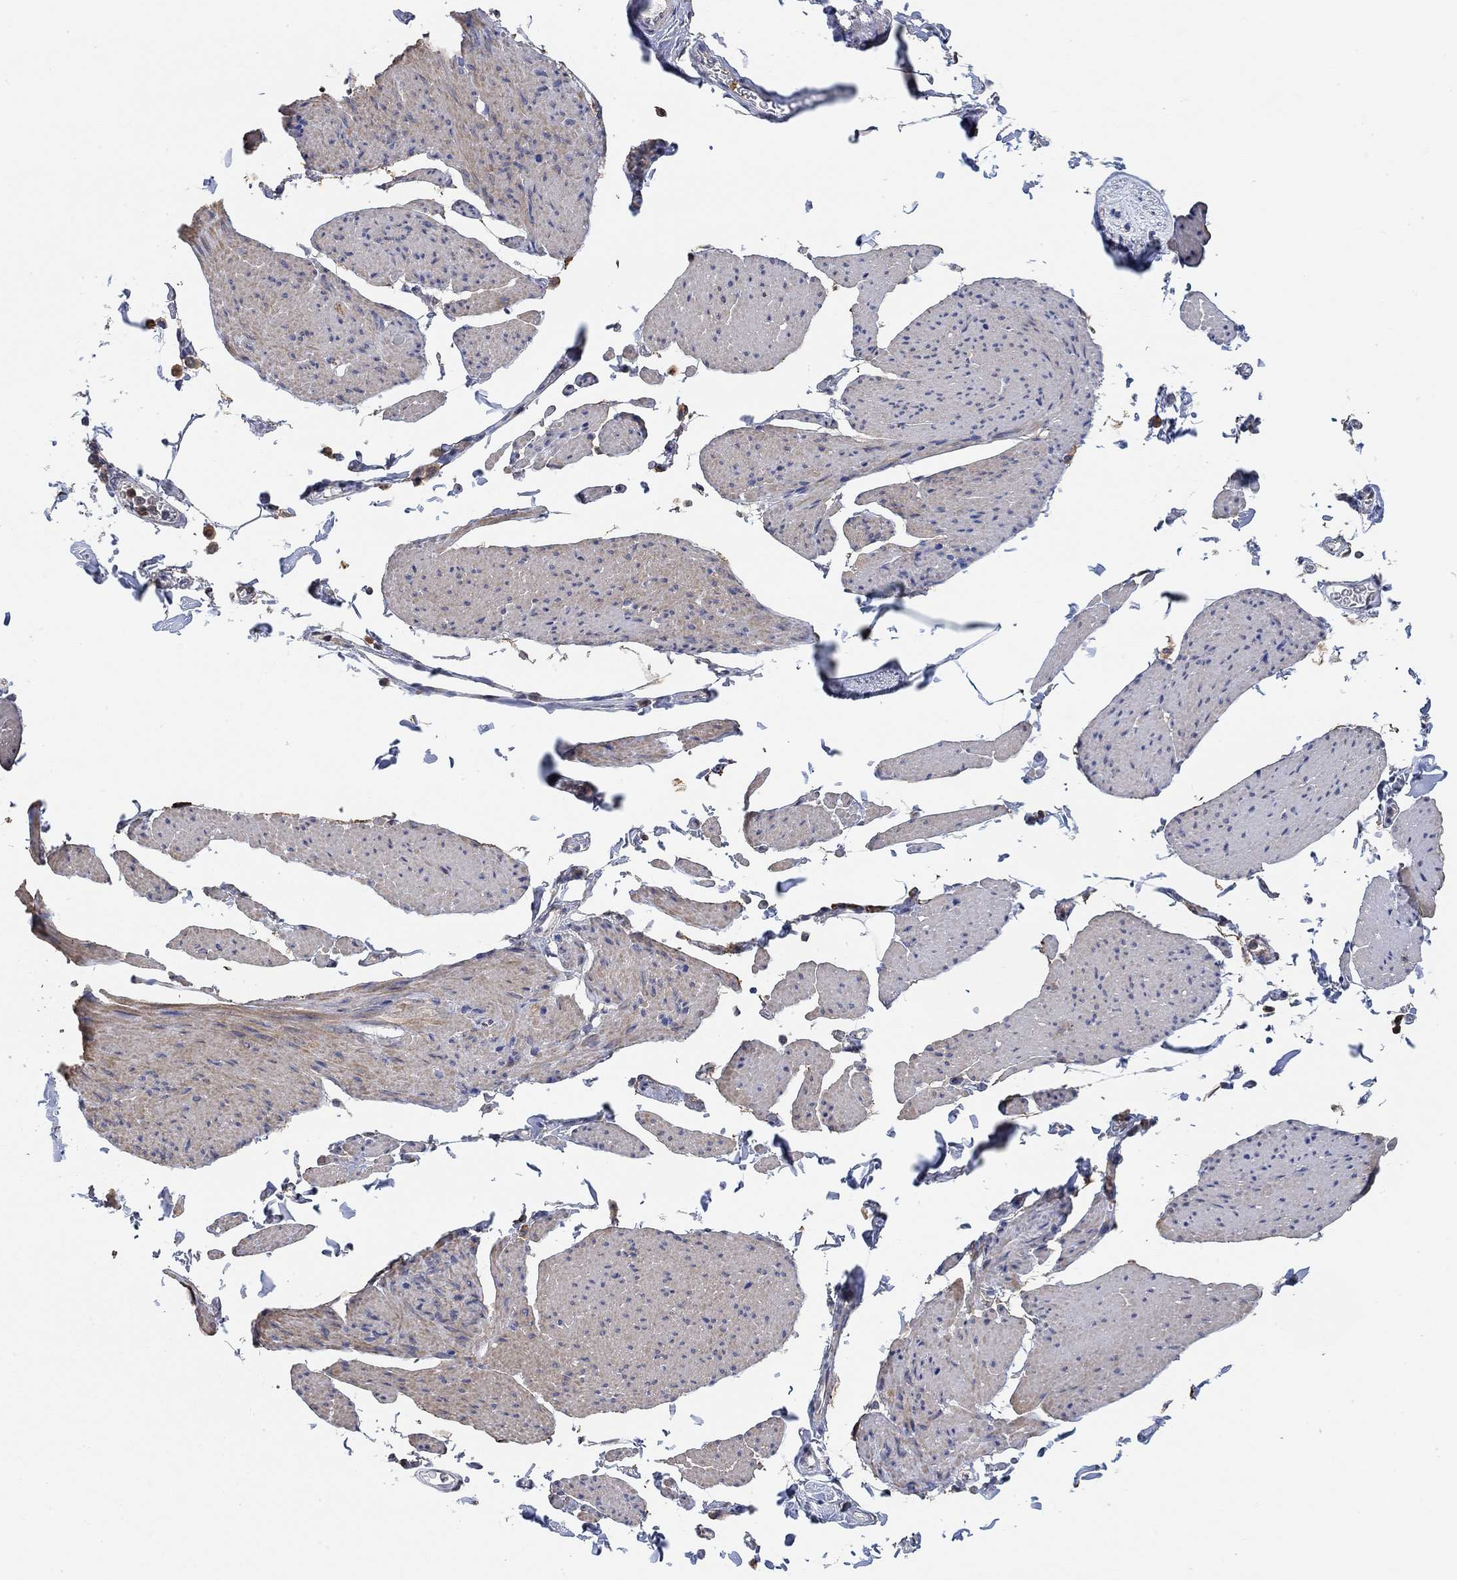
{"staining": {"intensity": "weak", "quantity": "25%-75%", "location": "cytoplasmic/membranous"}, "tissue": "smooth muscle", "cell_type": "Smooth muscle cells", "image_type": "normal", "snomed": [{"axis": "morphology", "description": "Normal tissue, NOS"}, {"axis": "topography", "description": "Adipose tissue"}, {"axis": "topography", "description": "Smooth muscle"}, {"axis": "topography", "description": "Peripheral nerve tissue"}], "caption": "A high-resolution micrograph shows IHC staining of normal smooth muscle, which reveals weak cytoplasmic/membranous expression in approximately 25%-75% of smooth muscle cells.", "gene": "SYT16", "patient": {"sex": "male", "age": 83}}